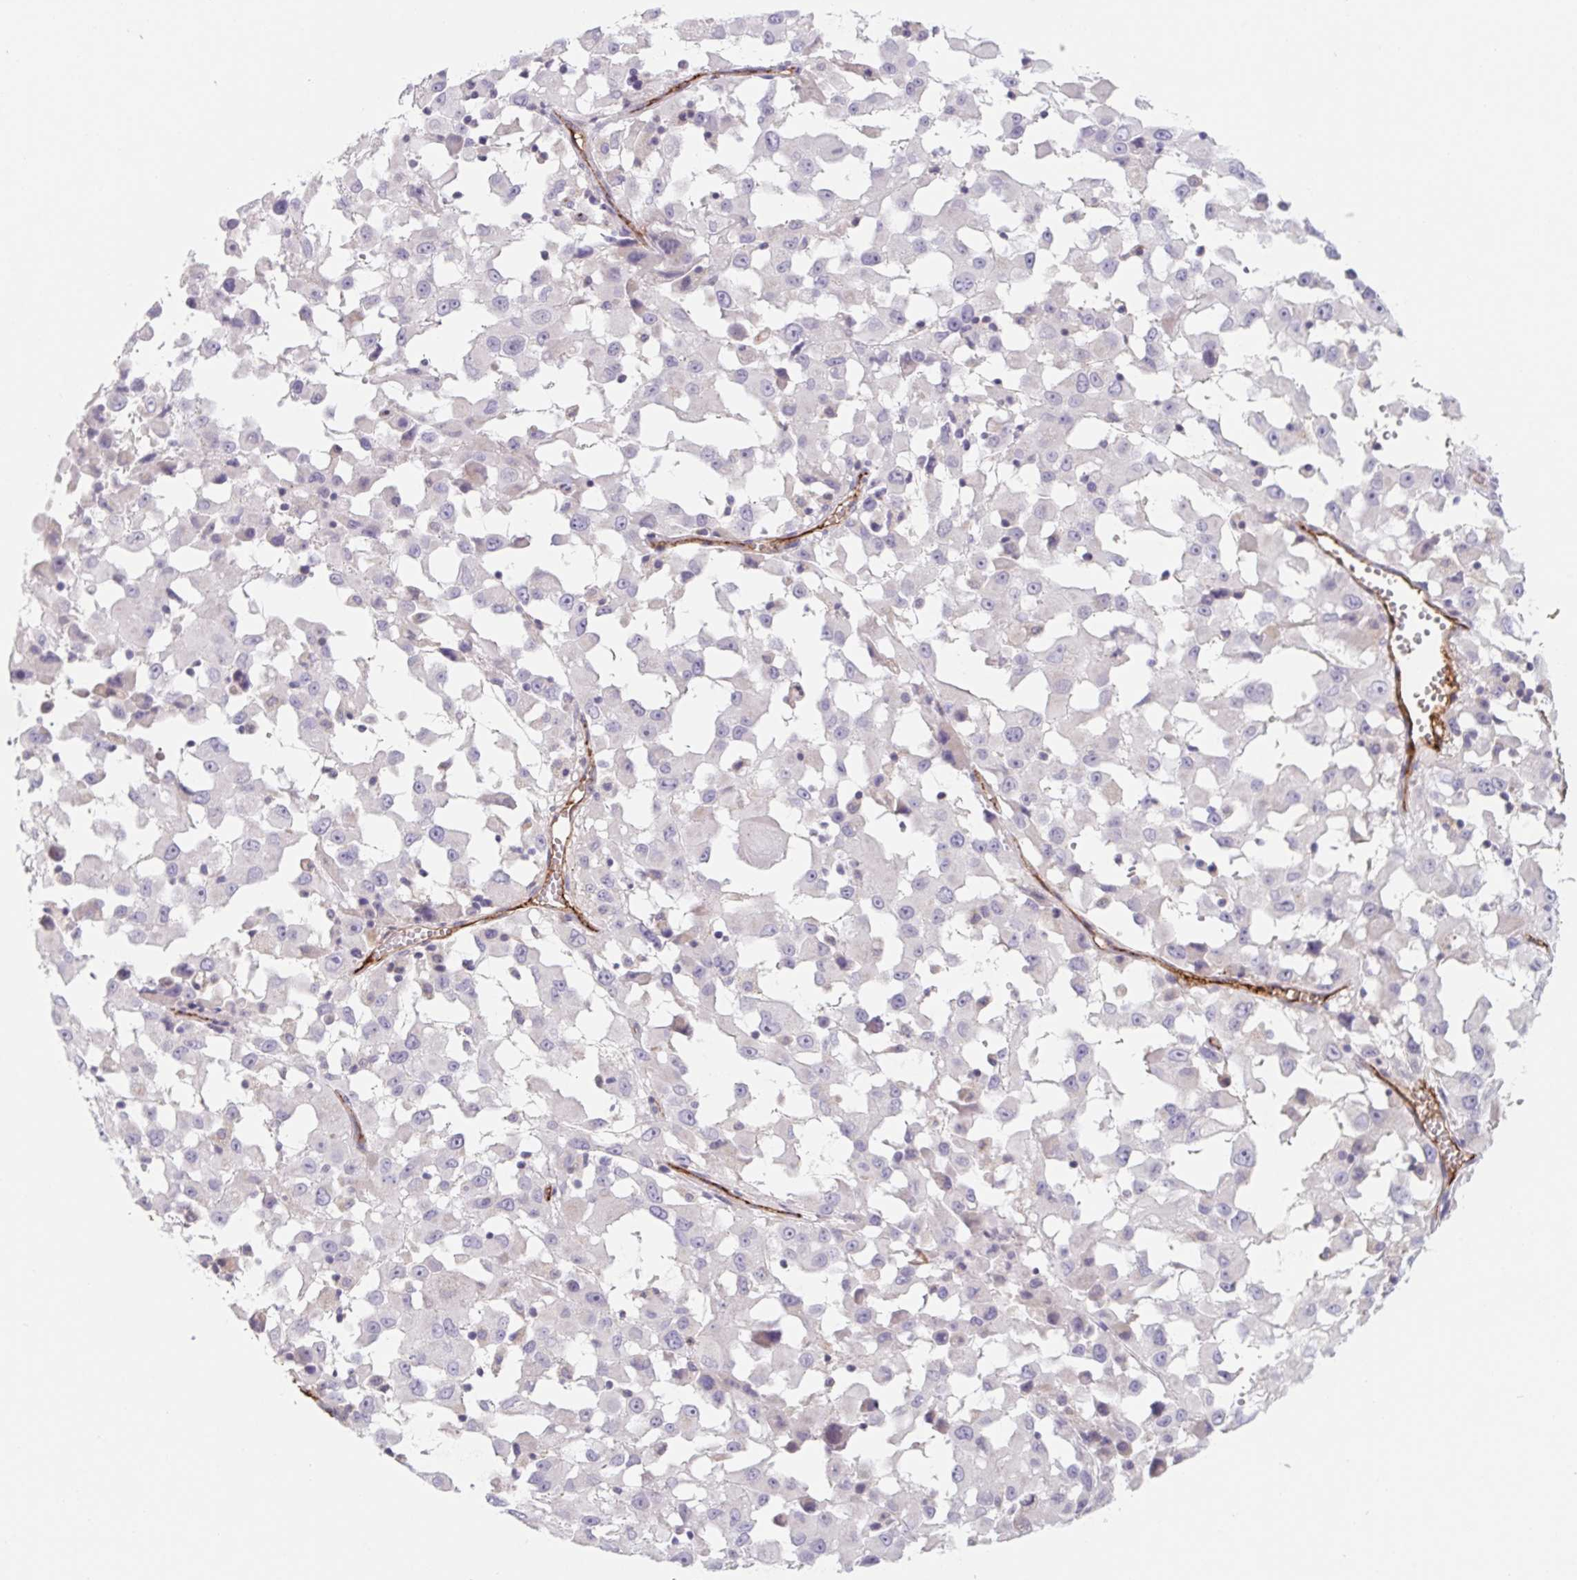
{"staining": {"intensity": "negative", "quantity": "none", "location": "none"}, "tissue": "melanoma", "cell_type": "Tumor cells", "image_type": "cancer", "snomed": [{"axis": "morphology", "description": "Malignant melanoma, Metastatic site"}, {"axis": "topography", "description": "Soft tissue"}], "caption": "Immunohistochemistry of human melanoma demonstrates no positivity in tumor cells.", "gene": "LPA", "patient": {"sex": "male", "age": 50}}